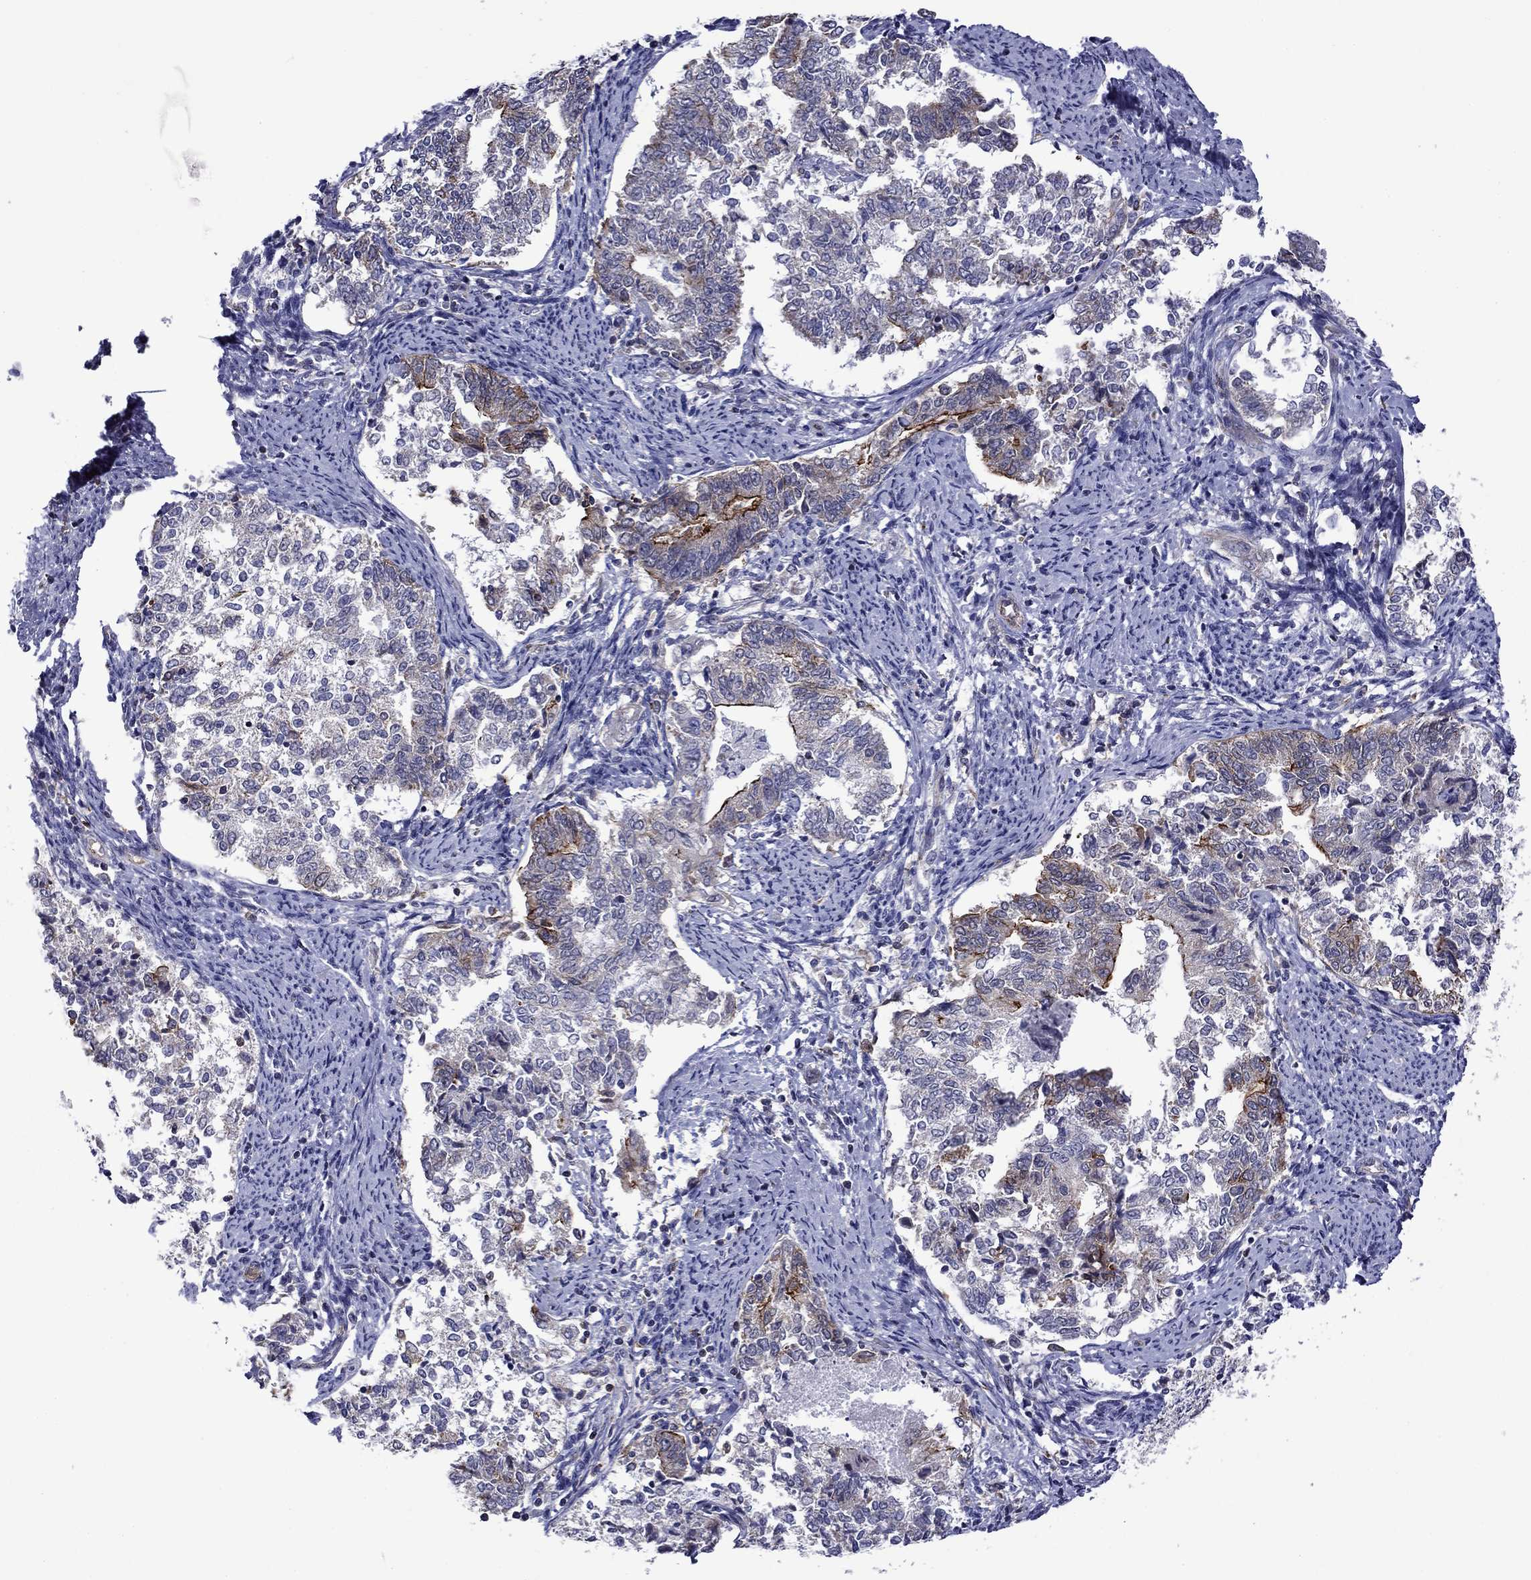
{"staining": {"intensity": "strong", "quantity": "<25%", "location": "cytoplasmic/membranous"}, "tissue": "endometrial cancer", "cell_type": "Tumor cells", "image_type": "cancer", "snomed": [{"axis": "morphology", "description": "Adenocarcinoma, NOS"}, {"axis": "topography", "description": "Endometrium"}], "caption": "Immunohistochemistry image of neoplastic tissue: adenocarcinoma (endometrial) stained using immunohistochemistry displays medium levels of strong protein expression localized specifically in the cytoplasmic/membranous of tumor cells, appearing as a cytoplasmic/membranous brown color.", "gene": "LMO7", "patient": {"sex": "female", "age": 65}}